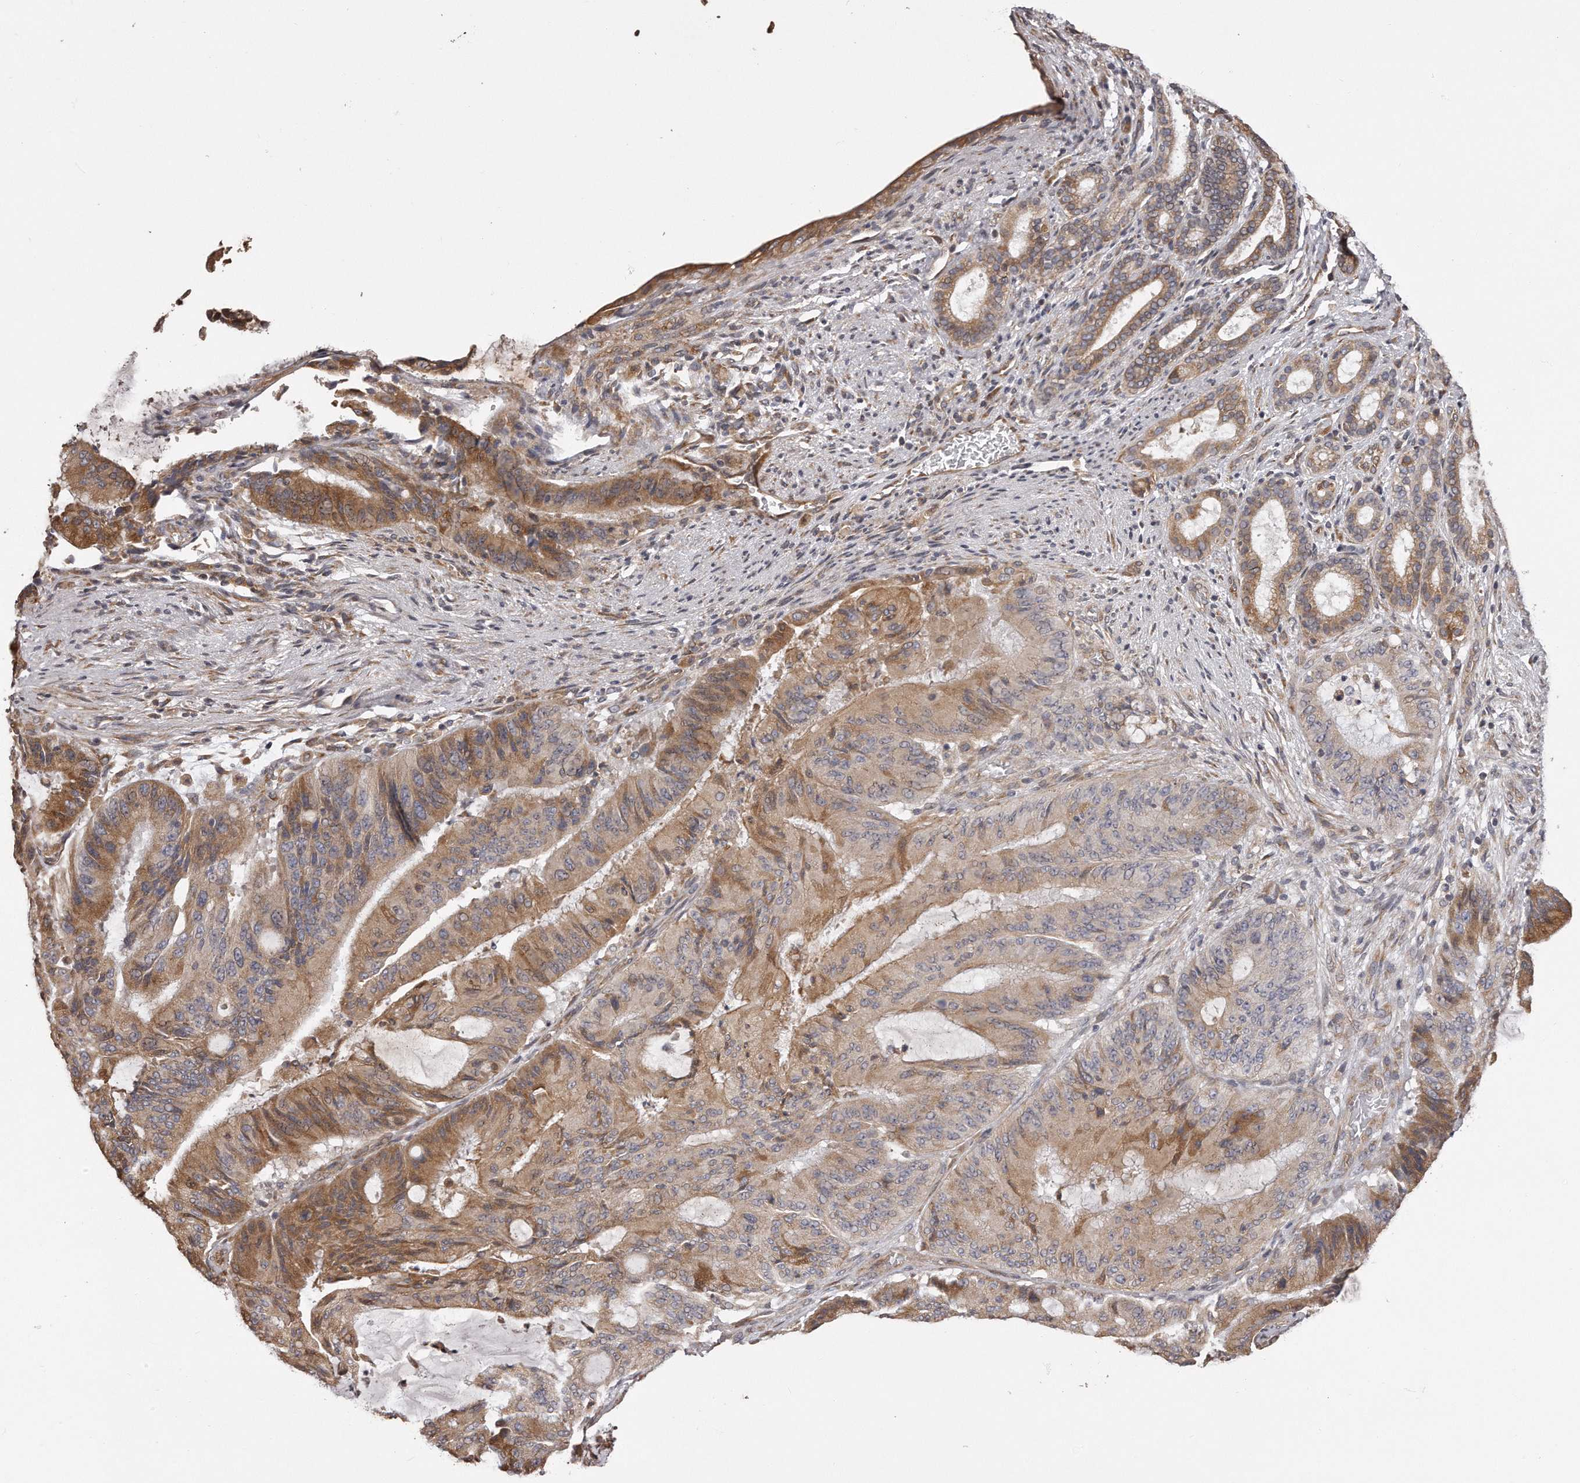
{"staining": {"intensity": "moderate", "quantity": ">75%", "location": "cytoplasmic/membranous"}, "tissue": "liver cancer", "cell_type": "Tumor cells", "image_type": "cancer", "snomed": [{"axis": "morphology", "description": "Normal tissue, NOS"}, {"axis": "morphology", "description": "Cholangiocarcinoma"}, {"axis": "topography", "description": "Liver"}, {"axis": "topography", "description": "Peripheral nerve tissue"}], "caption": "Immunohistochemistry (DAB) staining of human liver cholangiocarcinoma reveals moderate cytoplasmic/membranous protein staining in about >75% of tumor cells.", "gene": "TRAPPC14", "patient": {"sex": "female", "age": 73}}